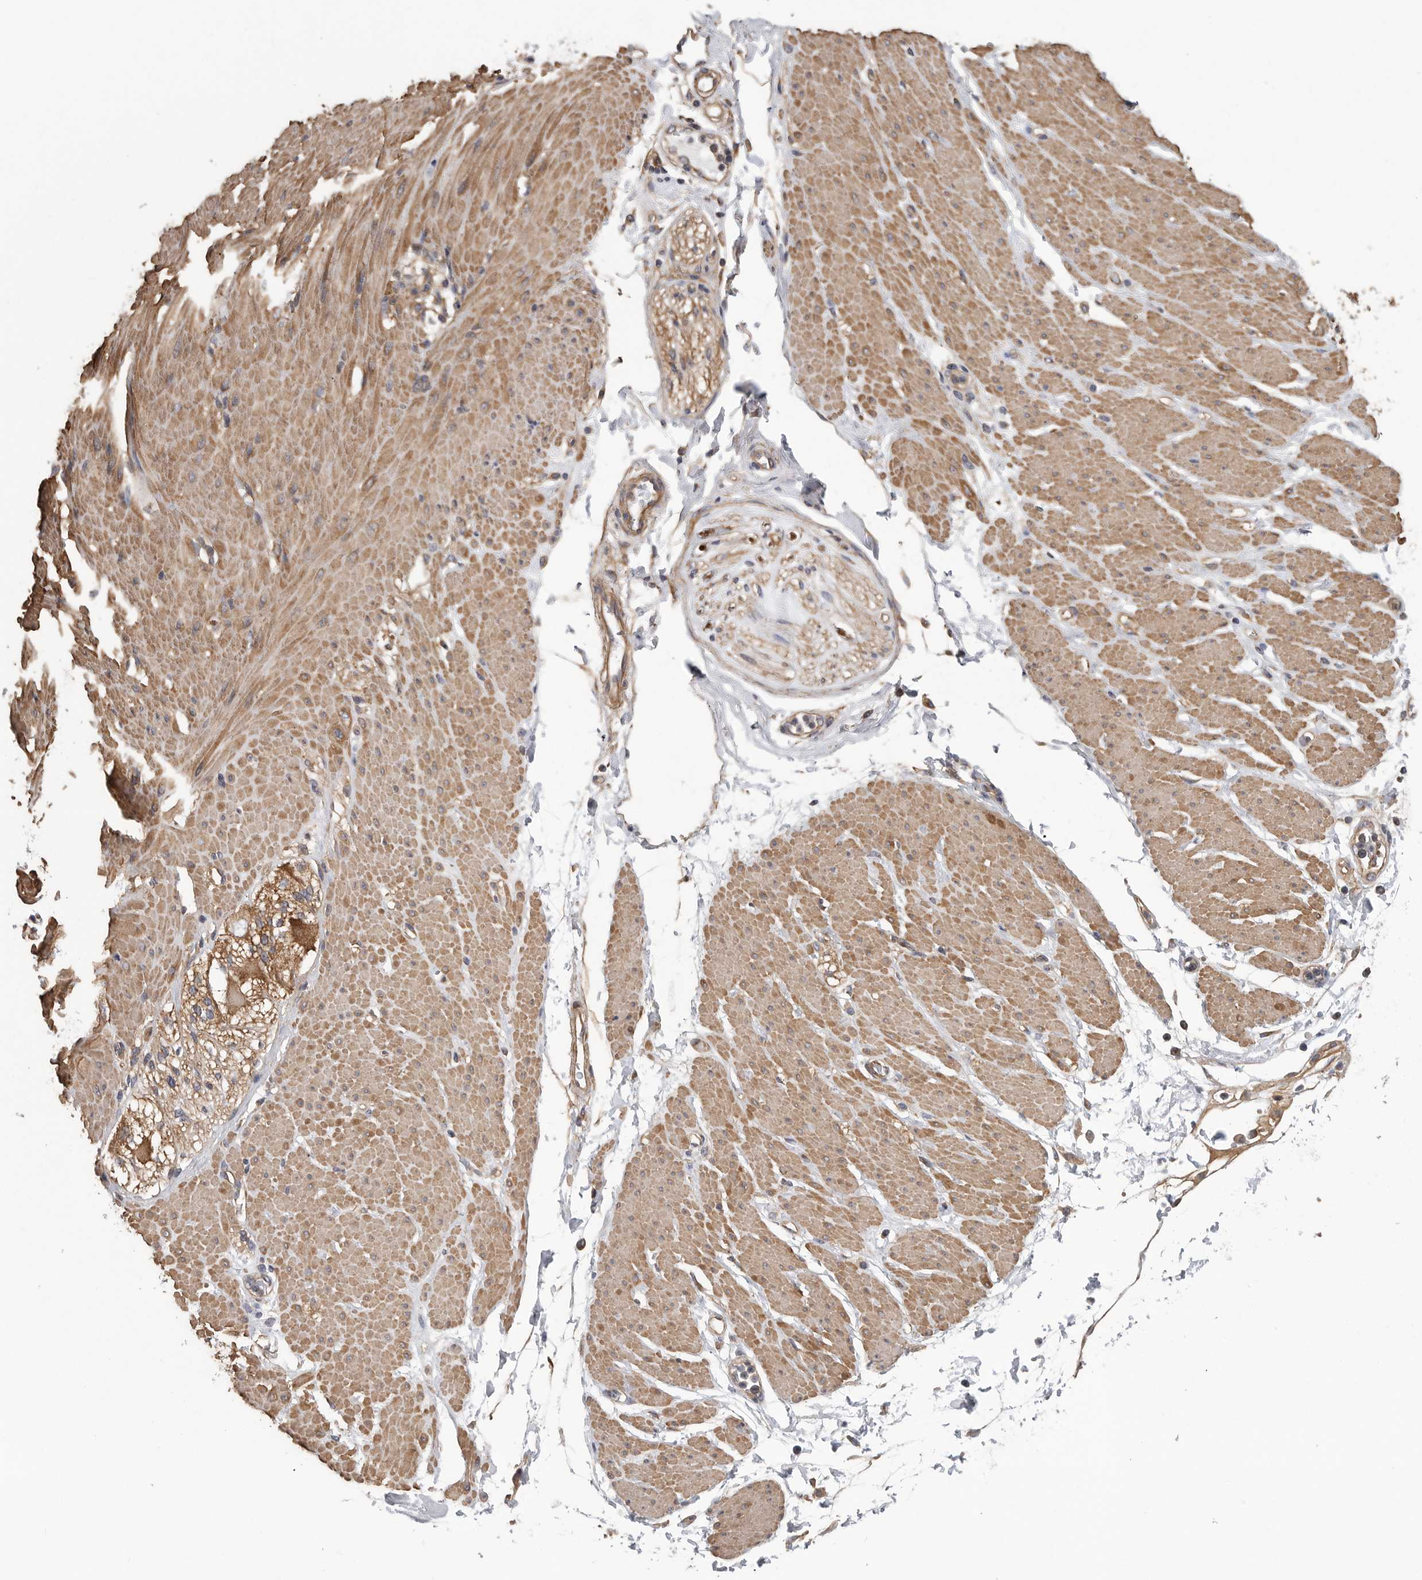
{"staining": {"intensity": "moderate", "quantity": ">75%", "location": "cytoplasmic/membranous"}, "tissue": "adipose tissue", "cell_type": "Adipocytes", "image_type": "normal", "snomed": [{"axis": "morphology", "description": "Normal tissue, NOS"}, {"axis": "morphology", "description": "Adenocarcinoma, NOS"}, {"axis": "topography", "description": "Duodenum"}, {"axis": "topography", "description": "Peripheral nerve tissue"}], "caption": "Immunohistochemistry photomicrograph of unremarkable adipose tissue: human adipose tissue stained using immunohistochemistry demonstrates medium levels of moderate protein expression localized specifically in the cytoplasmic/membranous of adipocytes, appearing as a cytoplasmic/membranous brown color.", "gene": "OXR1", "patient": {"sex": "female", "age": 60}}